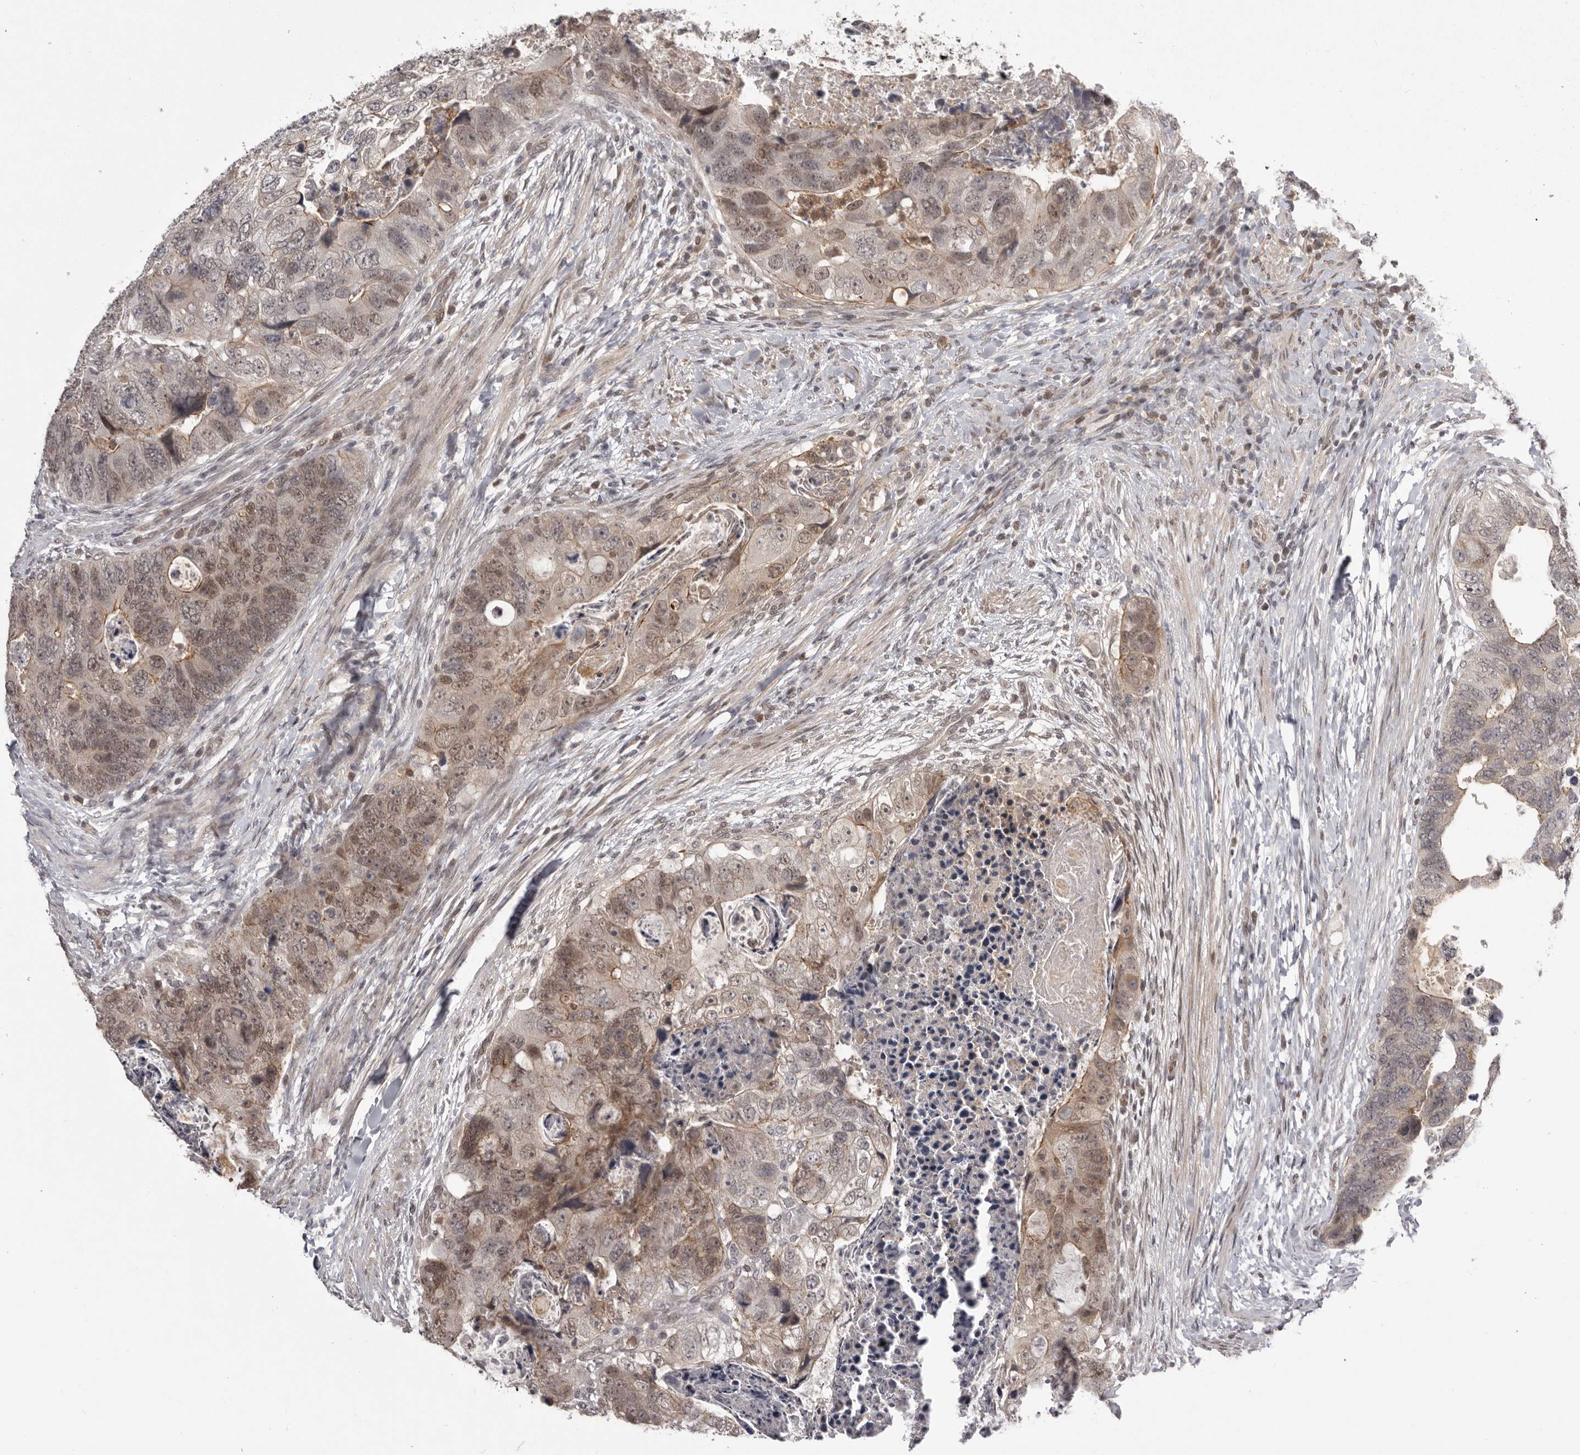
{"staining": {"intensity": "weak", "quantity": "25%-75%", "location": "cytoplasmic/membranous,nuclear"}, "tissue": "colorectal cancer", "cell_type": "Tumor cells", "image_type": "cancer", "snomed": [{"axis": "morphology", "description": "Adenocarcinoma, NOS"}, {"axis": "topography", "description": "Rectum"}], "caption": "Approximately 25%-75% of tumor cells in human colorectal cancer exhibit weak cytoplasmic/membranous and nuclear protein positivity as visualized by brown immunohistochemical staining.", "gene": "RNF2", "patient": {"sex": "male", "age": 59}}